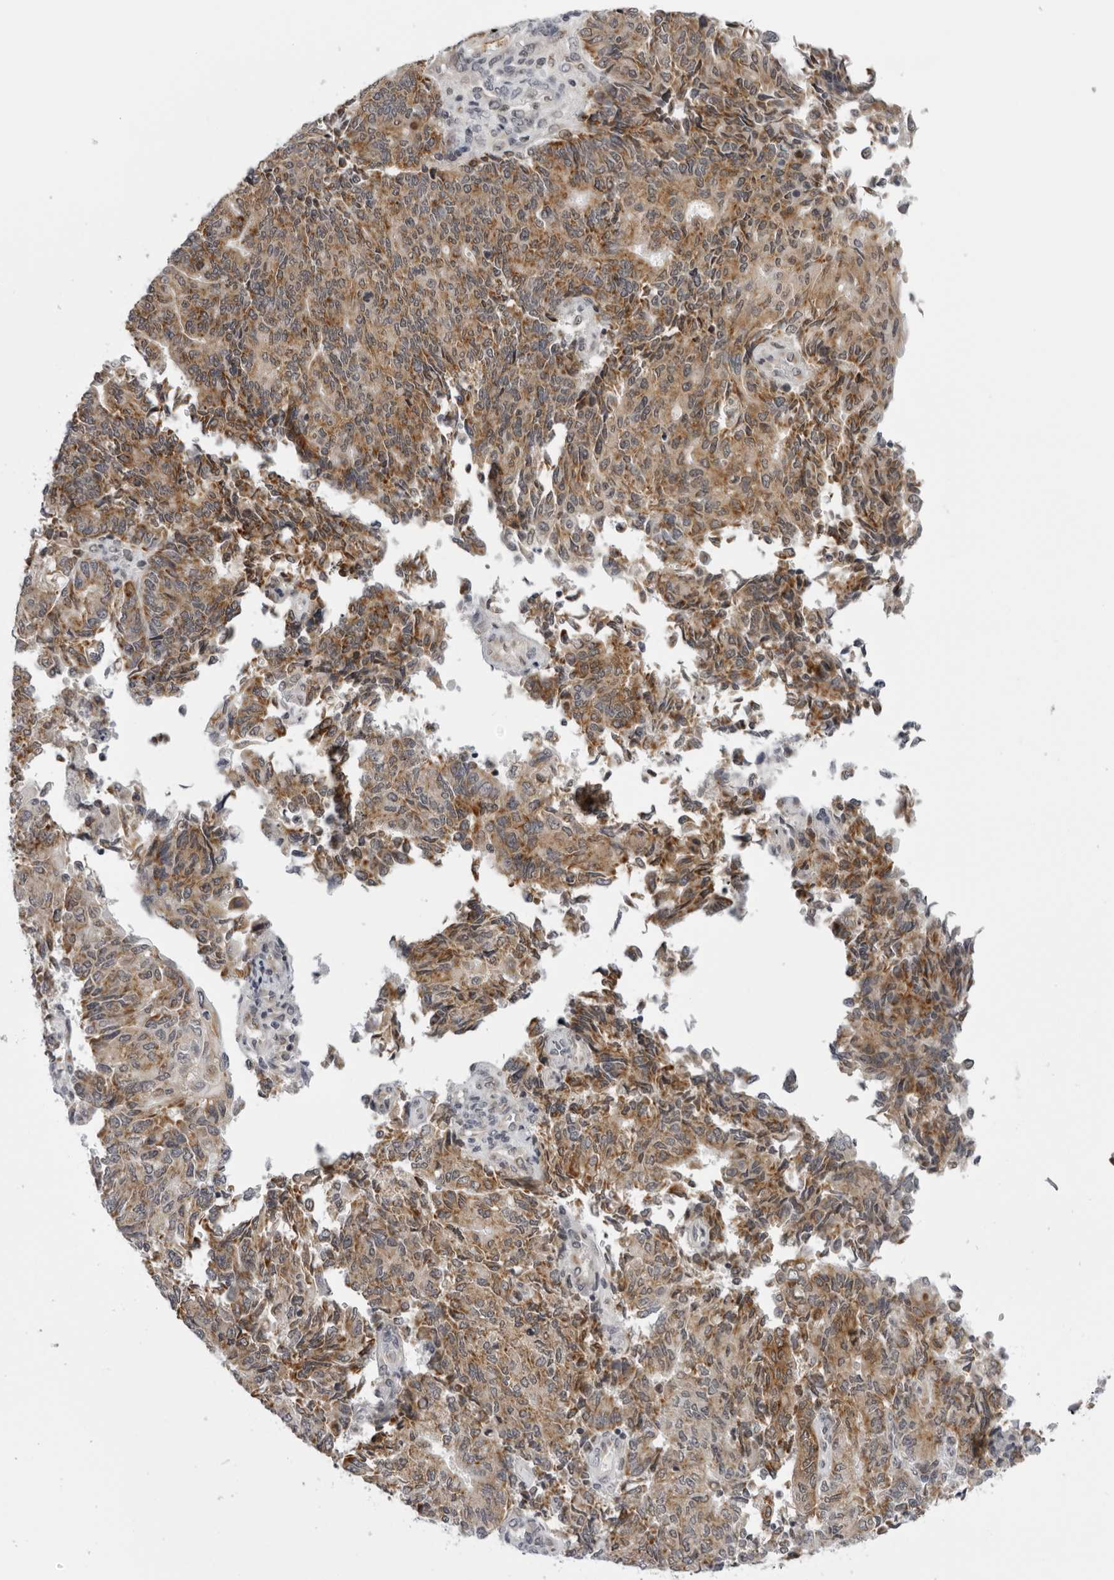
{"staining": {"intensity": "moderate", "quantity": ">75%", "location": "cytoplasmic/membranous"}, "tissue": "endometrial cancer", "cell_type": "Tumor cells", "image_type": "cancer", "snomed": [{"axis": "morphology", "description": "Adenocarcinoma, NOS"}, {"axis": "topography", "description": "Endometrium"}], "caption": "The image displays staining of adenocarcinoma (endometrial), revealing moderate cytoplasmic/membranous protein positivity (brown color) within tumor cells. (IHC, brightfield microscopy, high magnification).", "gene": "CPT2", "patient": {"sex": "female", "age": 80}}